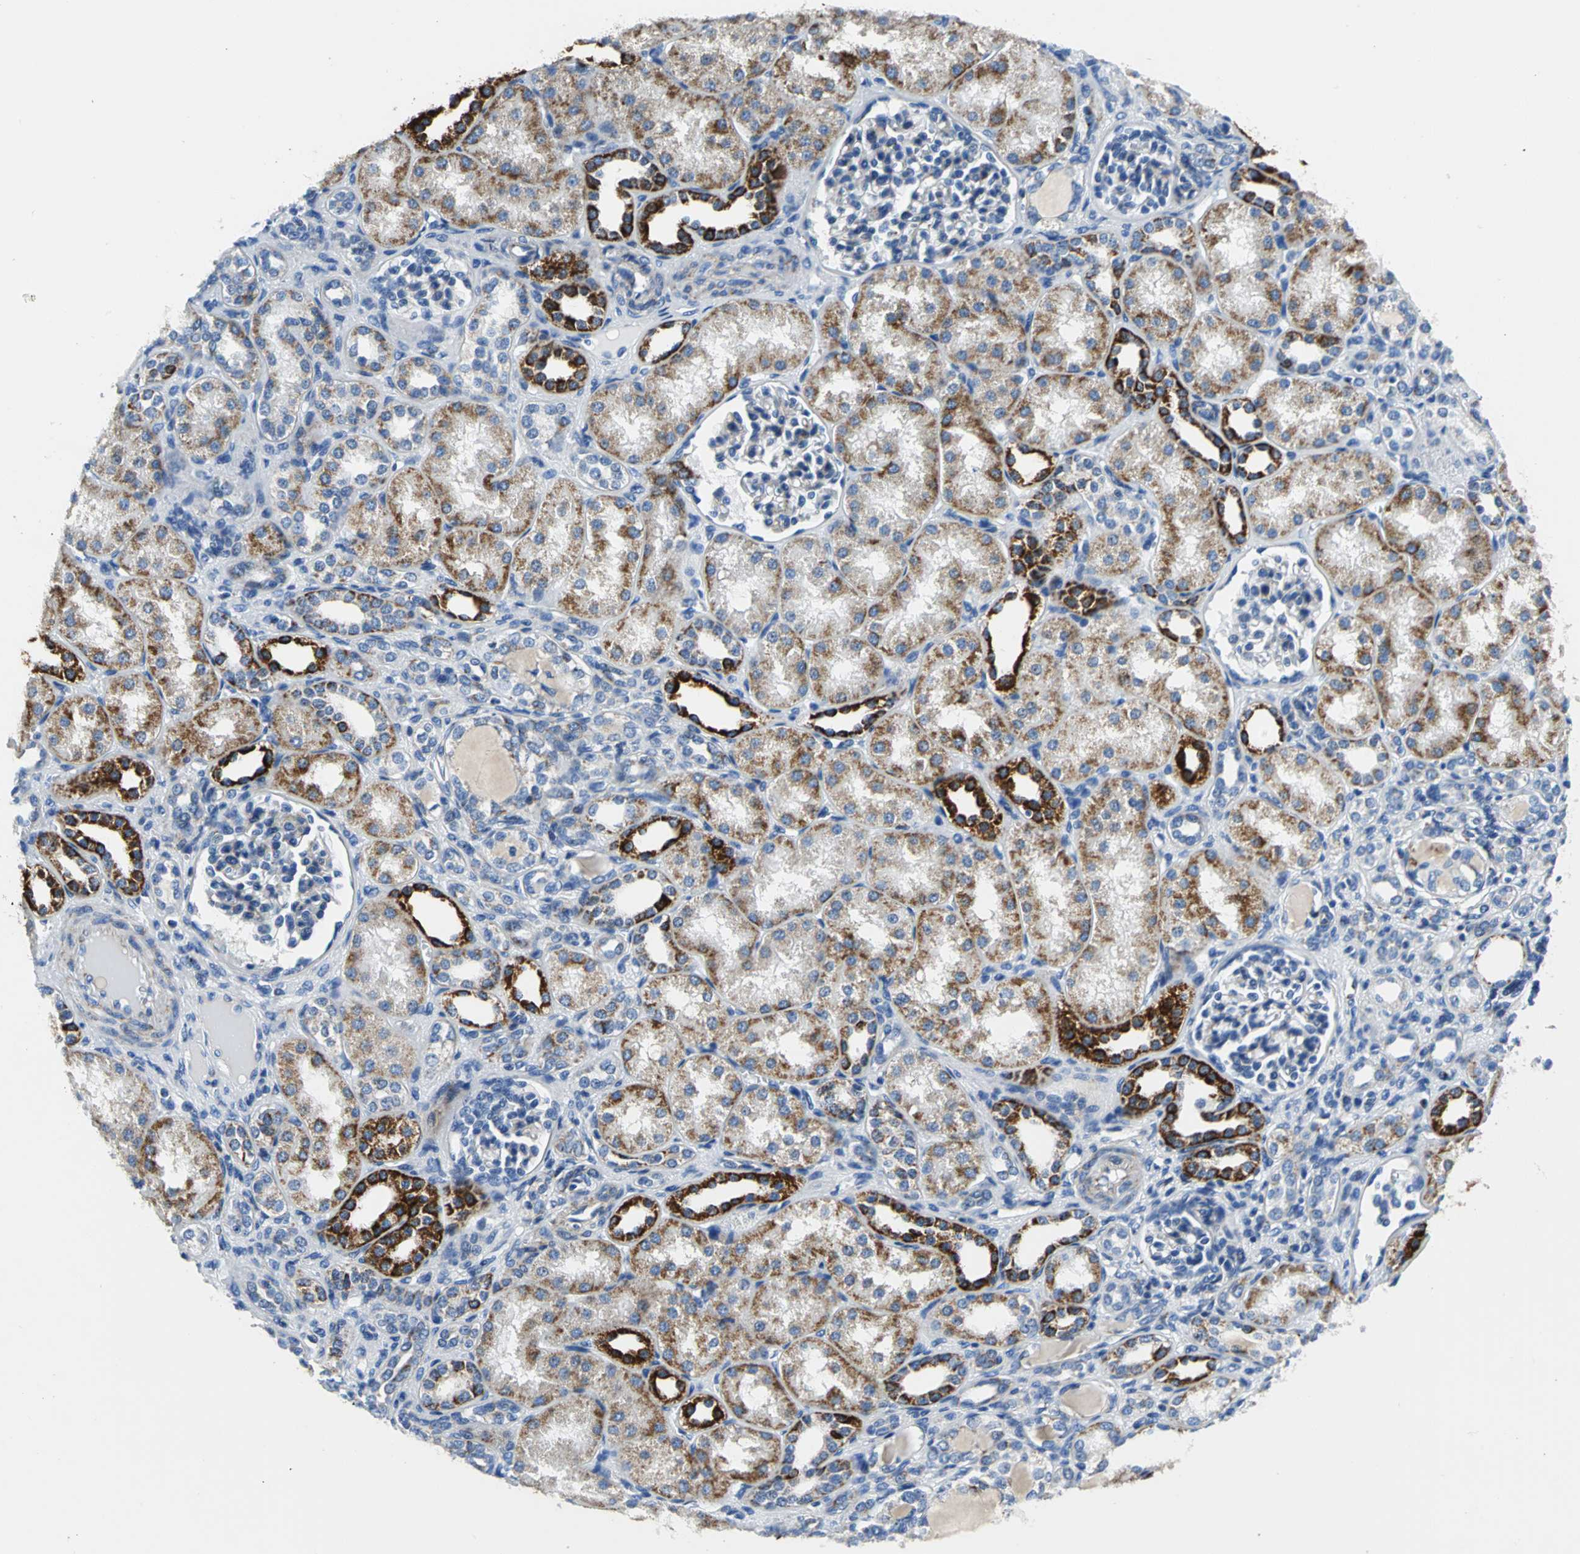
{"staining": {"intensity": "weak", "quantity": "25%-75%", "location": "cytoplasmic/membranous"}, "tissue": "kidney", "cell_type": "Cells in glomeruli", "image_type": "normal", "snomed": [{"axis": "morphology", "description": "Normal tissue, NOS"}, {"axis": "topography", "description": "Kidney"}], "caption": "A histopathology image of kidney stained for a protein demonstrates weak cytoplasmic/membranous brown staining in cells in glomeruli. (DAB (3,3'-diaminobenzidine) IHC, brown staining for protein, blue staining for nuclei).", "gene": "IFI6", "patient": {"sex": "male", "age": 7}}